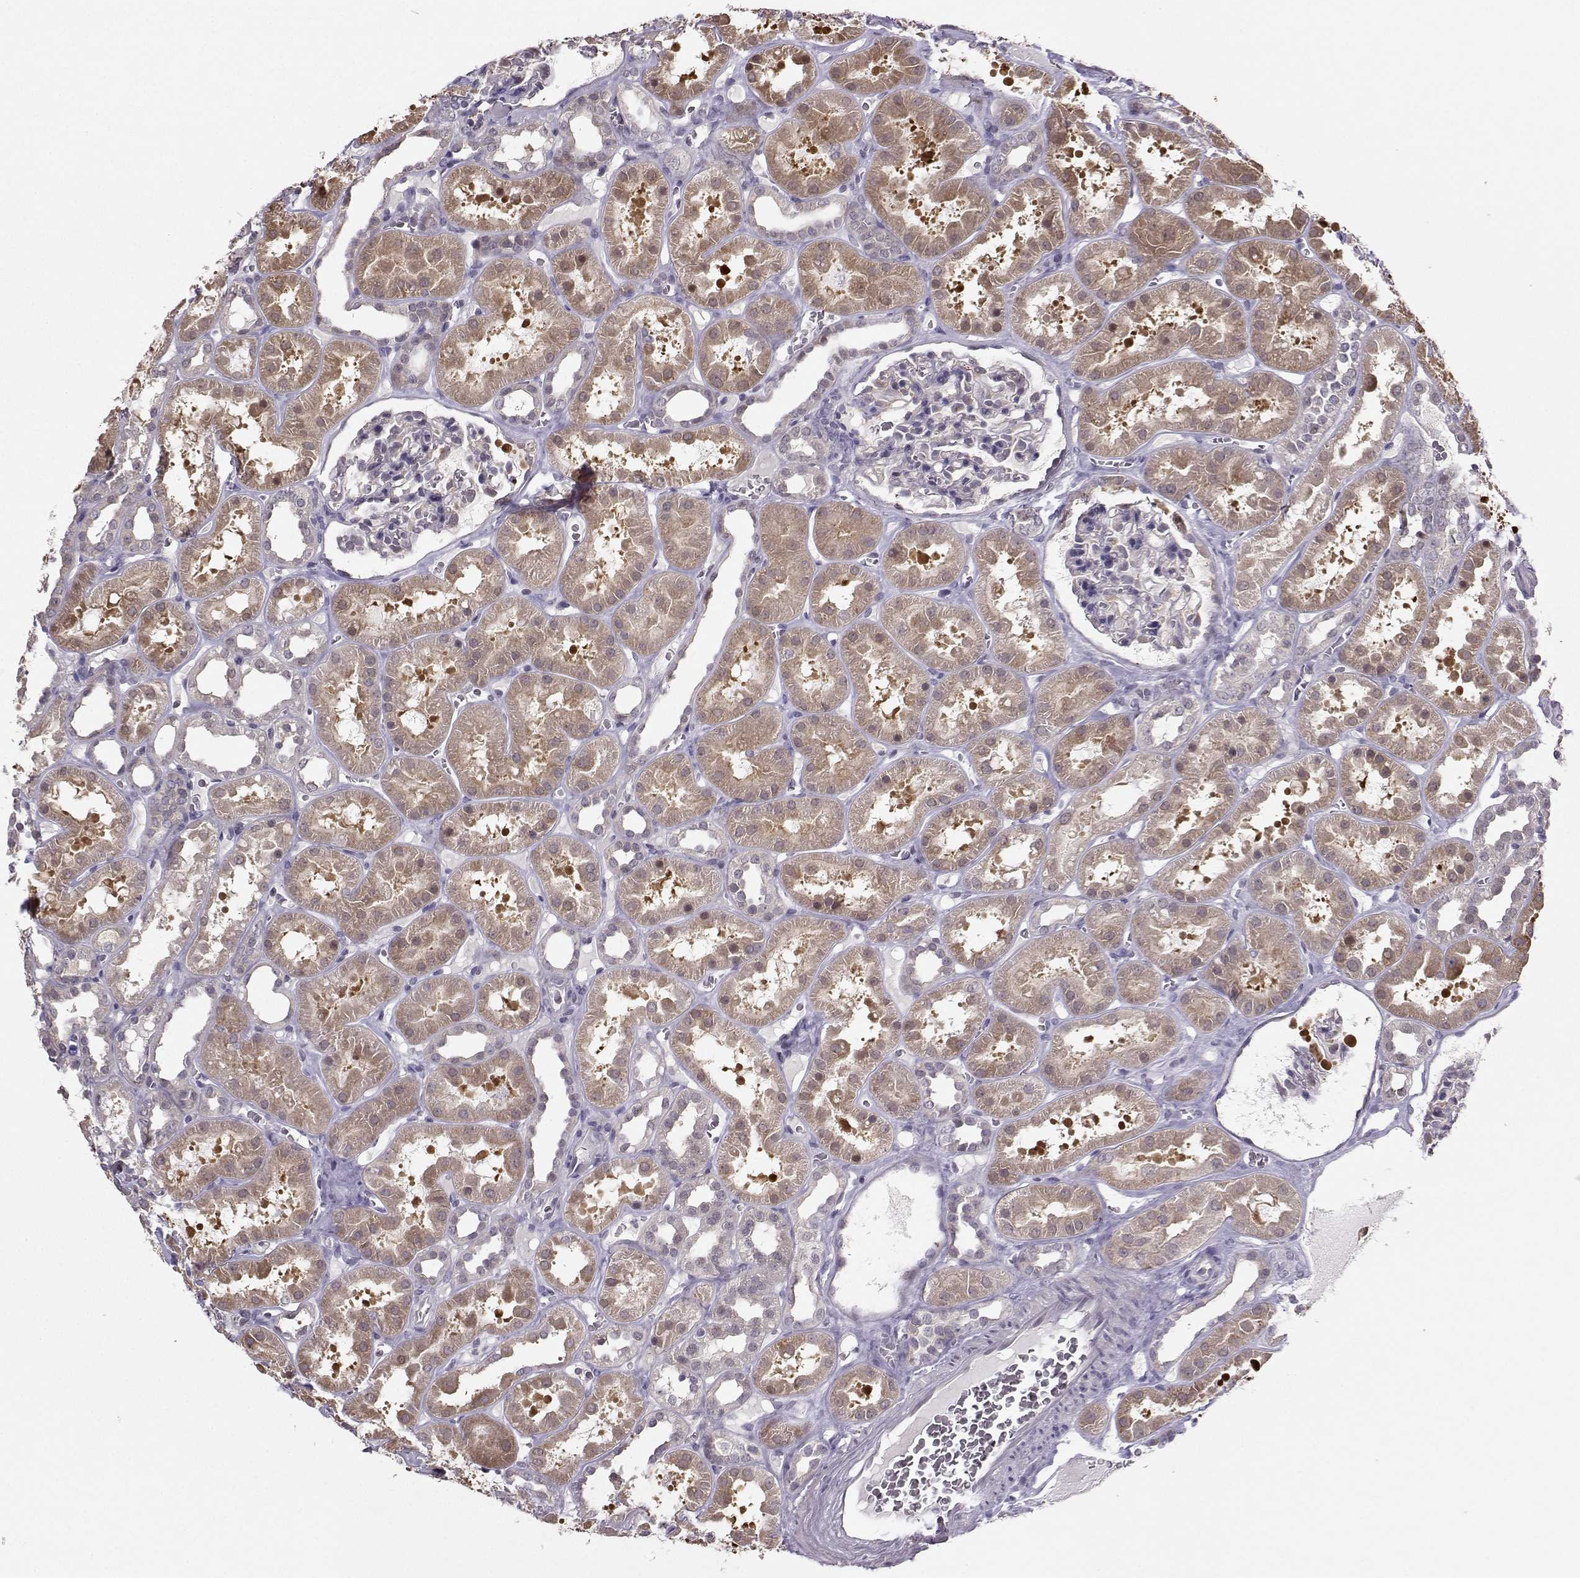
{"staining": {"intensity": "negative", "quantity": "none", "location": "none"}, "tissue": "kidney", "cell_type": "Cells in glomeruli", "image_type": "normal", "snomed": [{"axis": "morphology", "description": "Normal tissue, NOS"}, {"axis": "topography", "description": "Kidney"}], "caption": "Immunohistochemistry (IHC) of normal kidney reveals no staining in cells in glomeruli.", "gene": "PKP2", "patient": {"sex": "female", "age": 41}}